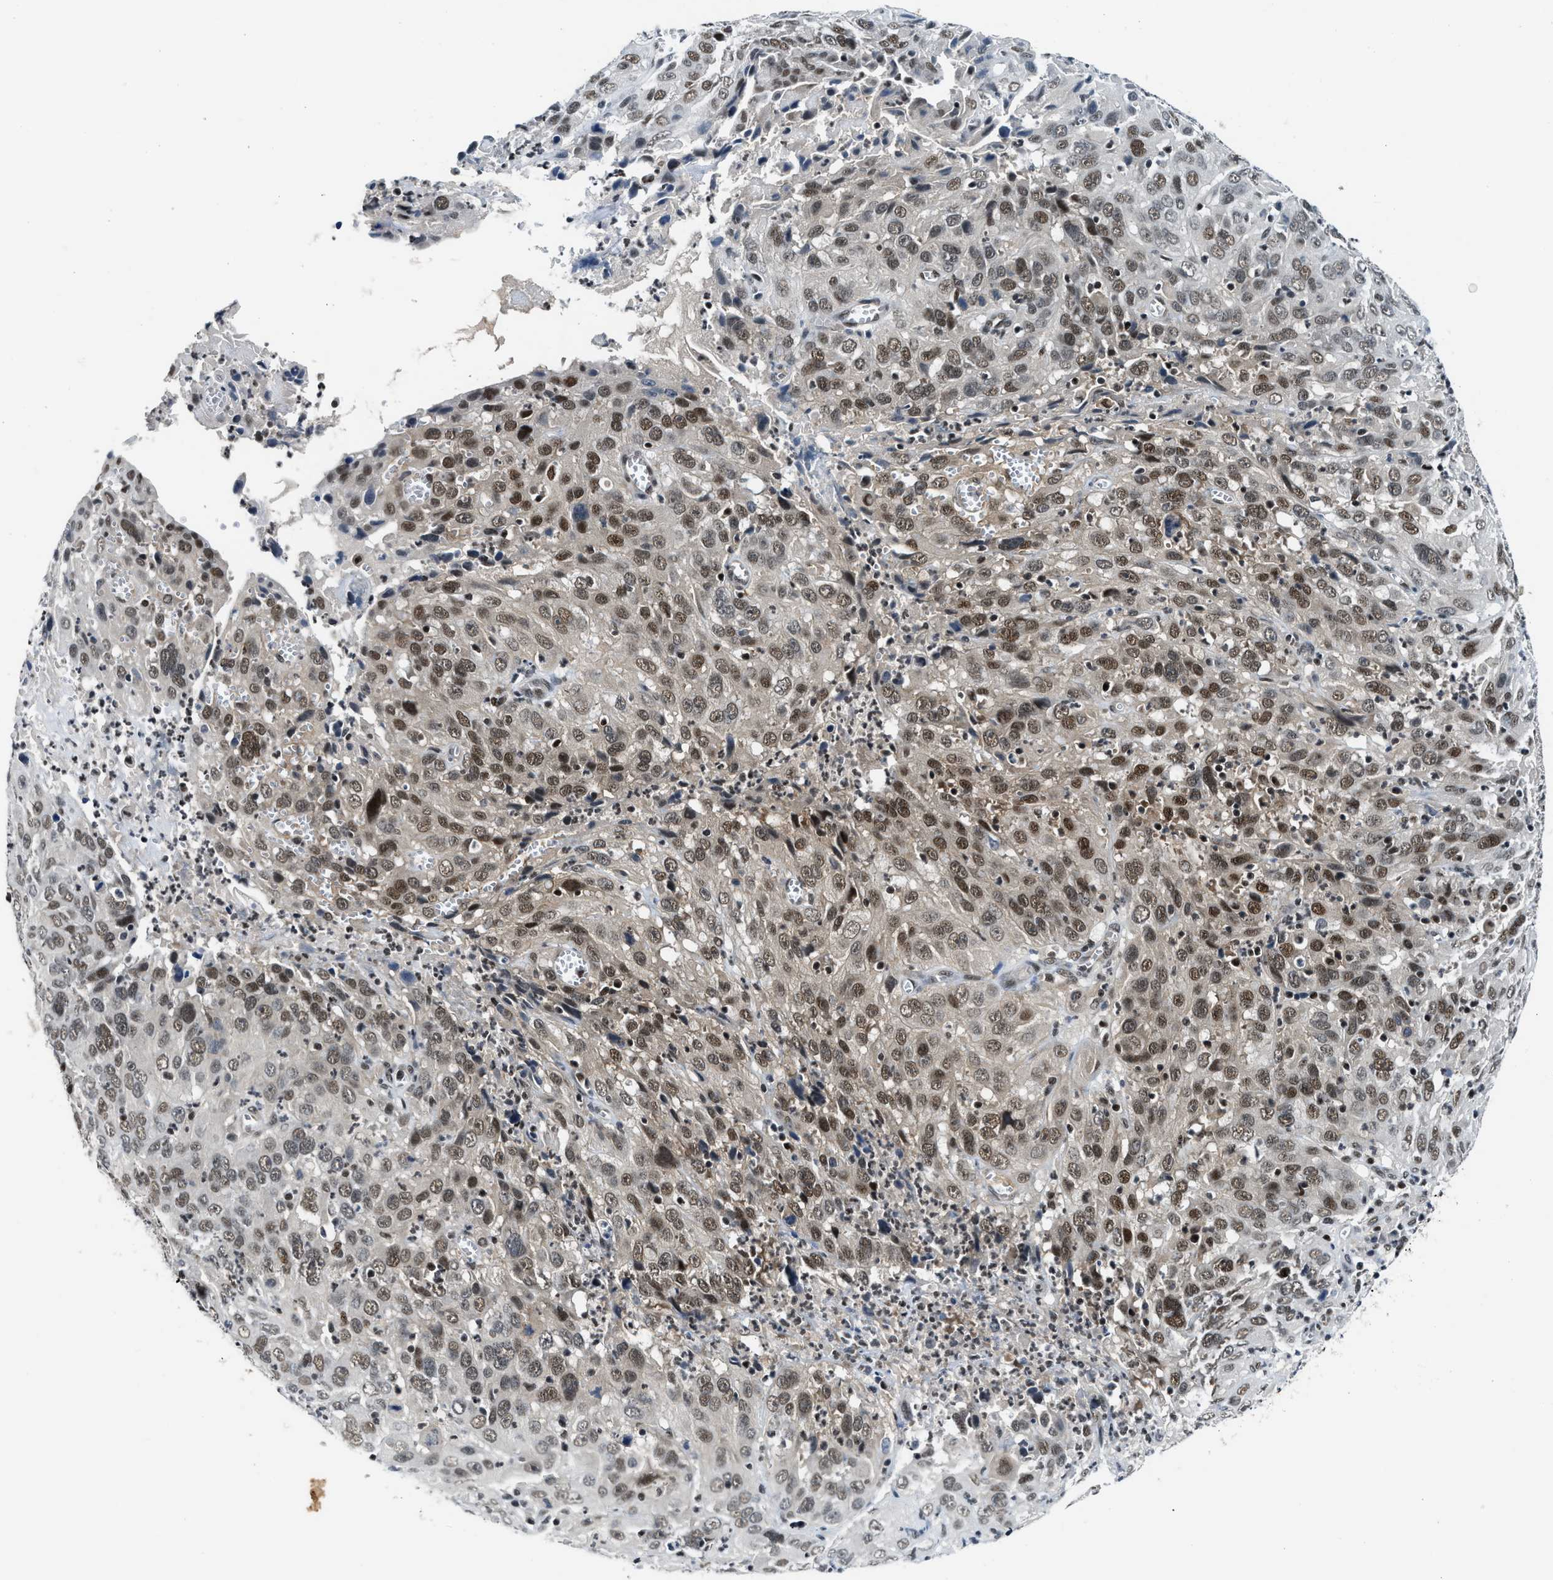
{"staining": {"intensity": "moderate", "quantity": ">75%", "location": "nuclear"}, "tissue": "cervical cancer", "cell_type": "Tumor cells", "image_type": "cancer", "snomed": [{"axis": "morphology", "description": "Squamous cell carcinoma, NOS"}, {"axis": "topography", "description": "Cervix"}], "caption": "Immunohistochemical staining of human squamous cell carcinoma (cervical) shows moderate nuclear protein positivity in about >75% of tumor cells.", "gene": "NCOA1", "patient": {"sex": "female", "age": 32}}